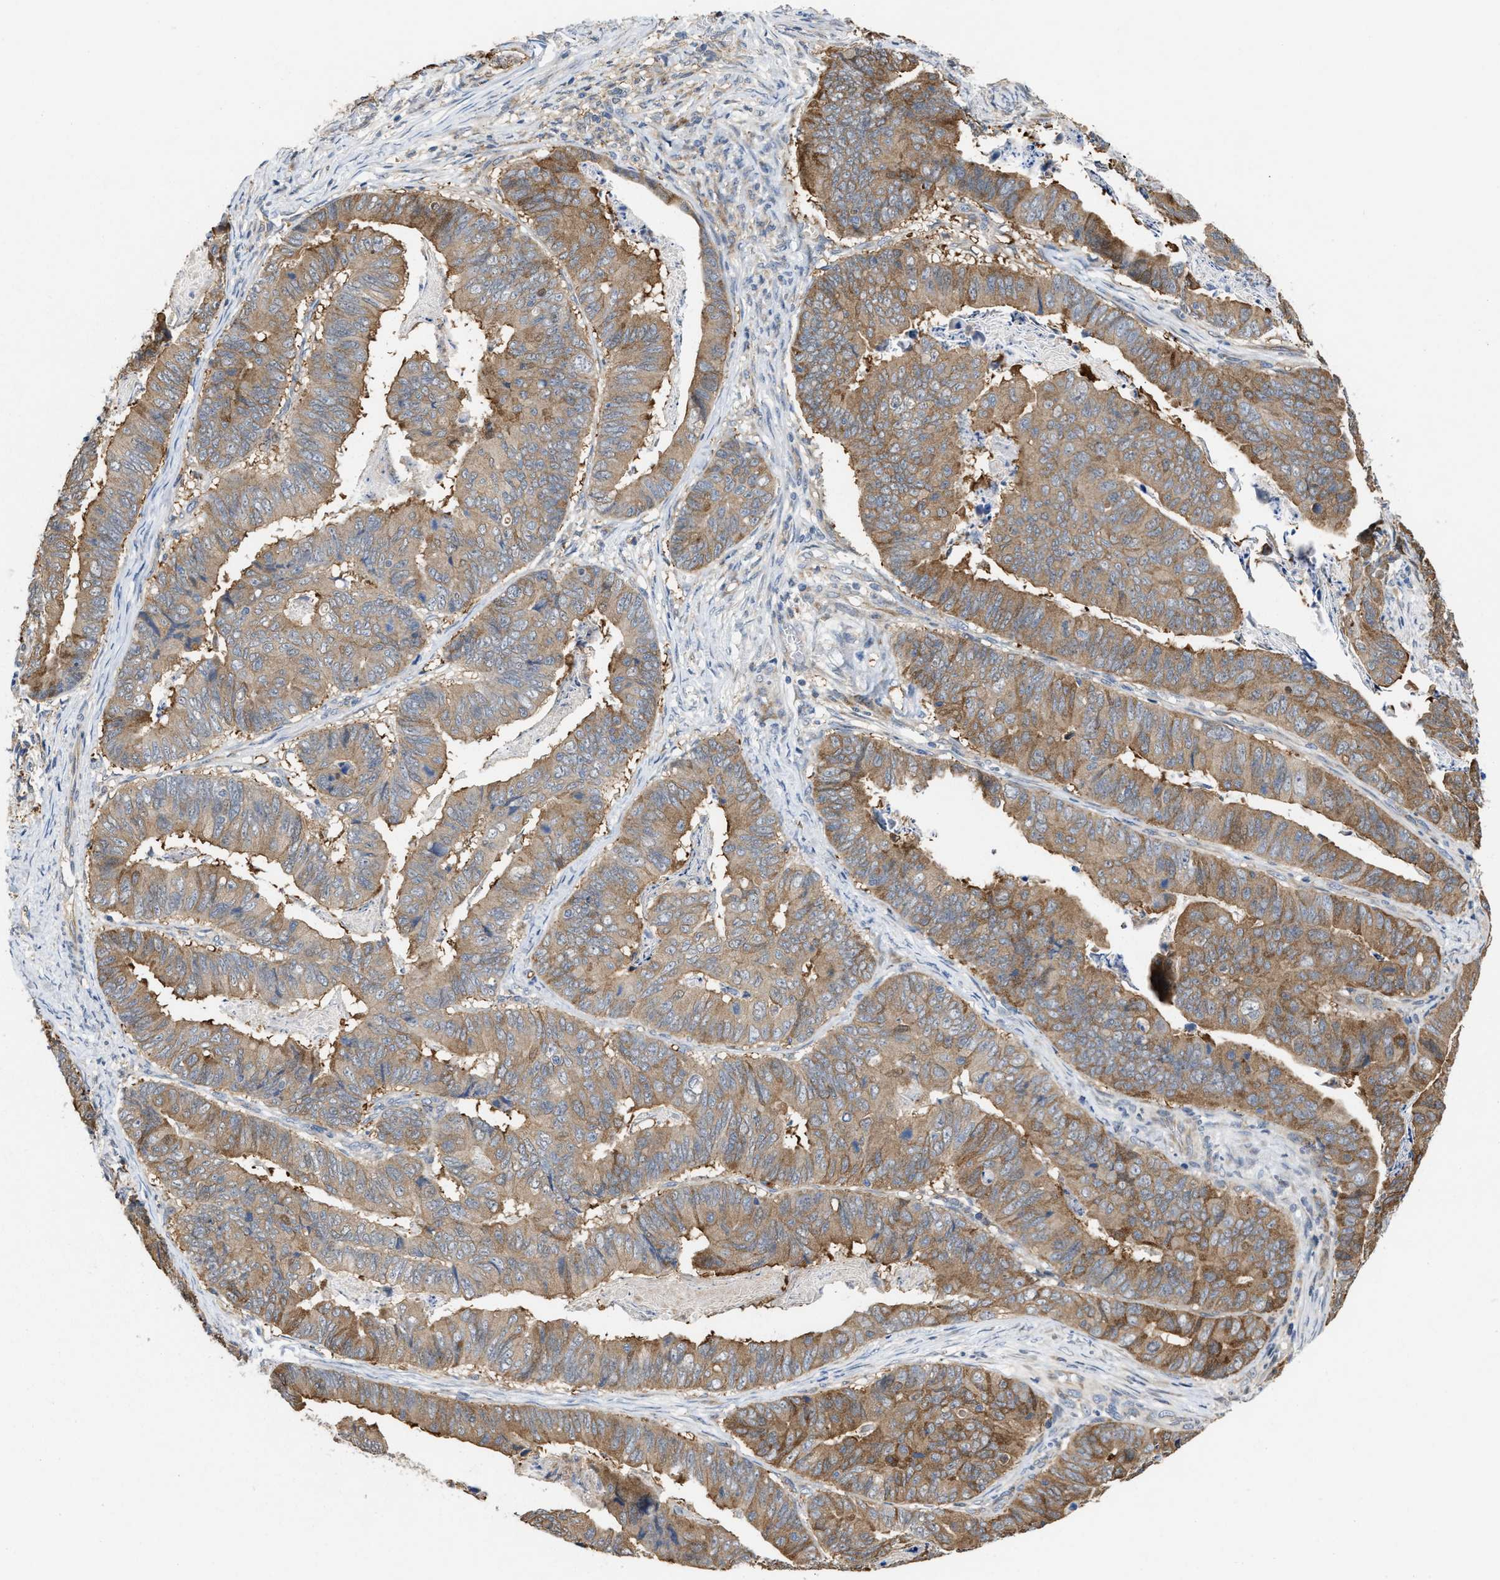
{"staining": {"intensity": "moderate", "quantity": ">75%", "location": "cytoplasmic/membranous"}, "tissue": "stomach cancer", "cell_type": "Tumor cells", "image_type": "cancer", "snomed": [{"axis": "morphology", "description": "Adenocarcinoma, NOS"}, {"axis": "topography", "description": "Stomach, lower"}], "caption": "Protein staining of stomach cancer tissue displays moderate cytoplasmic/membranous positivity in approximately >75% of tumor cells. The staining was performed using DAB to visualize the protein expression in brown, while the nuclei were stained in blue with hematoxylin (Magnification: 20x).", "gene": "CSNK1A1", "patient": {"sex": "male", "age": 77}}